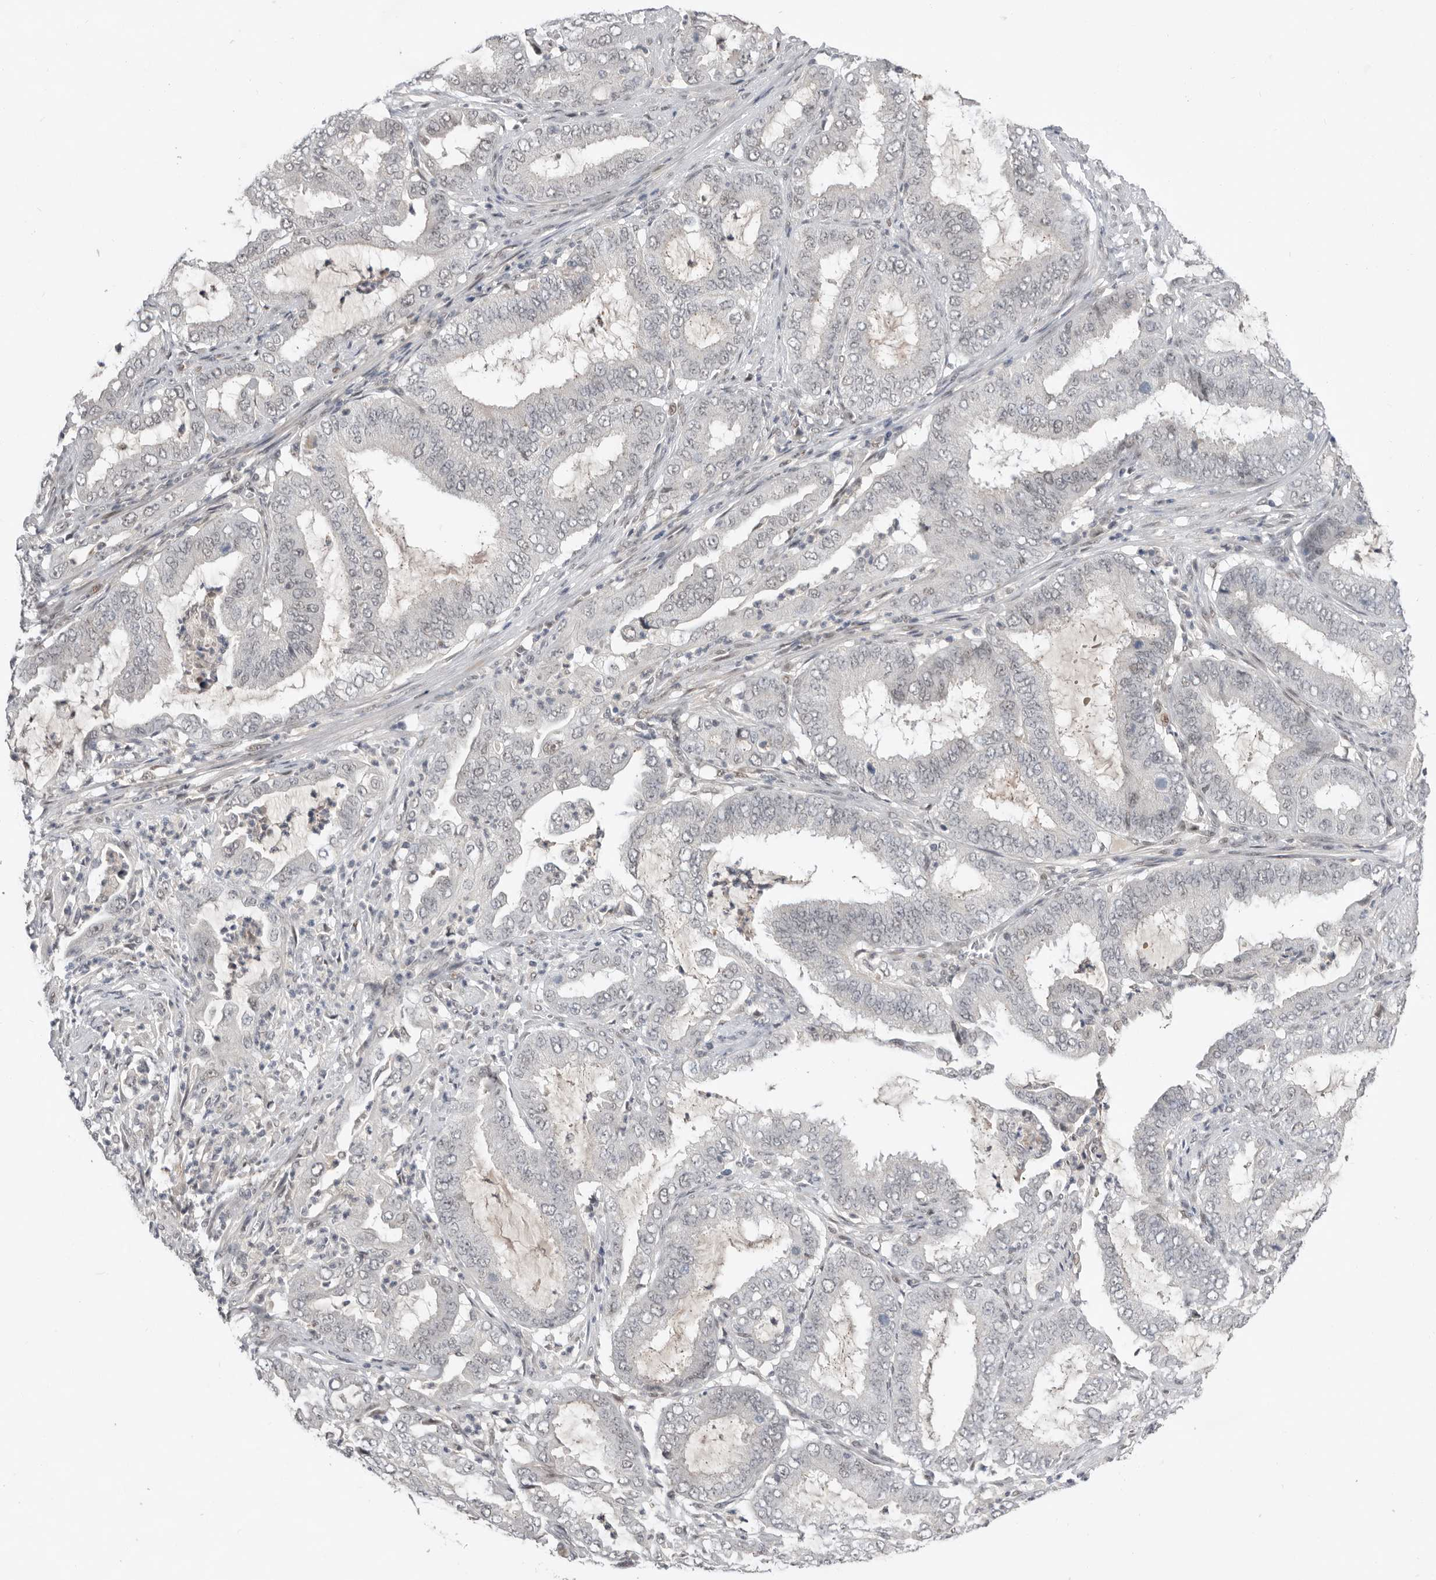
{"staining": {"intensity": "negative", "quantity": "none", "location": "none"}, "tissue": "endometrial cancer", "cell_type": "Tumor cells", "image_type": "cancer", "snomed": [{"axis": "morphology", "description": "Adenocarcinoma, NOS"}, {"axis": "topography", "description": "Endometrium"}], "caption": "Tumor cells are negative for brown protein staining in endometrial adenocarcinoma.", "gene": "BRCA2", "patient": {"sex": "female", "age": 51}}